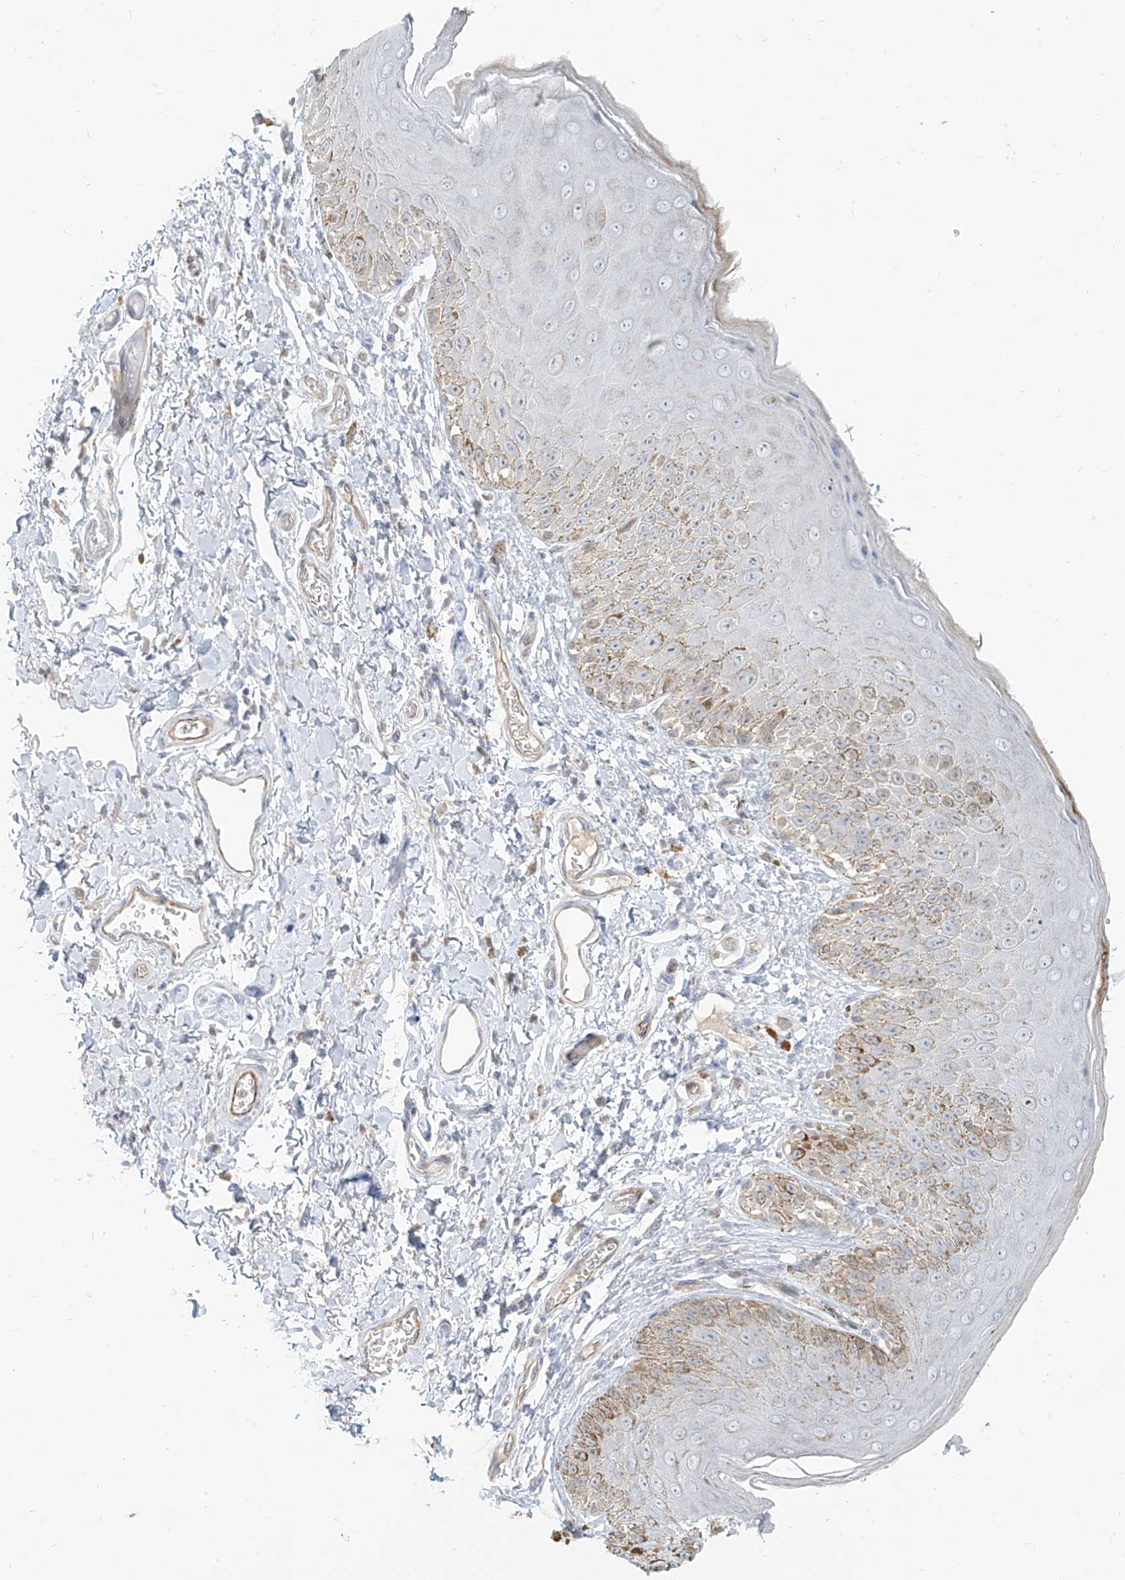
{"staining": {"intensity": "moderate", "quantity": "<25%", "location": "cytoplasmic/membranous"}, "tissue": "skin", "cell_type": "Epidermal cells", "image_type": "normal", "snomed": [{"axis": "morphology", "description": "Normal tissue, NOS"}, {"axis": "topography", "description": "Anal"}], "caption": "Moderate cytoplasmic/membranous positivity for a protein is seen in about <25% of epidermal cells of normal skin using immunohistochemistry.", "gene": "C2orf42", "patient": {"sex": "male", "age": 44}}